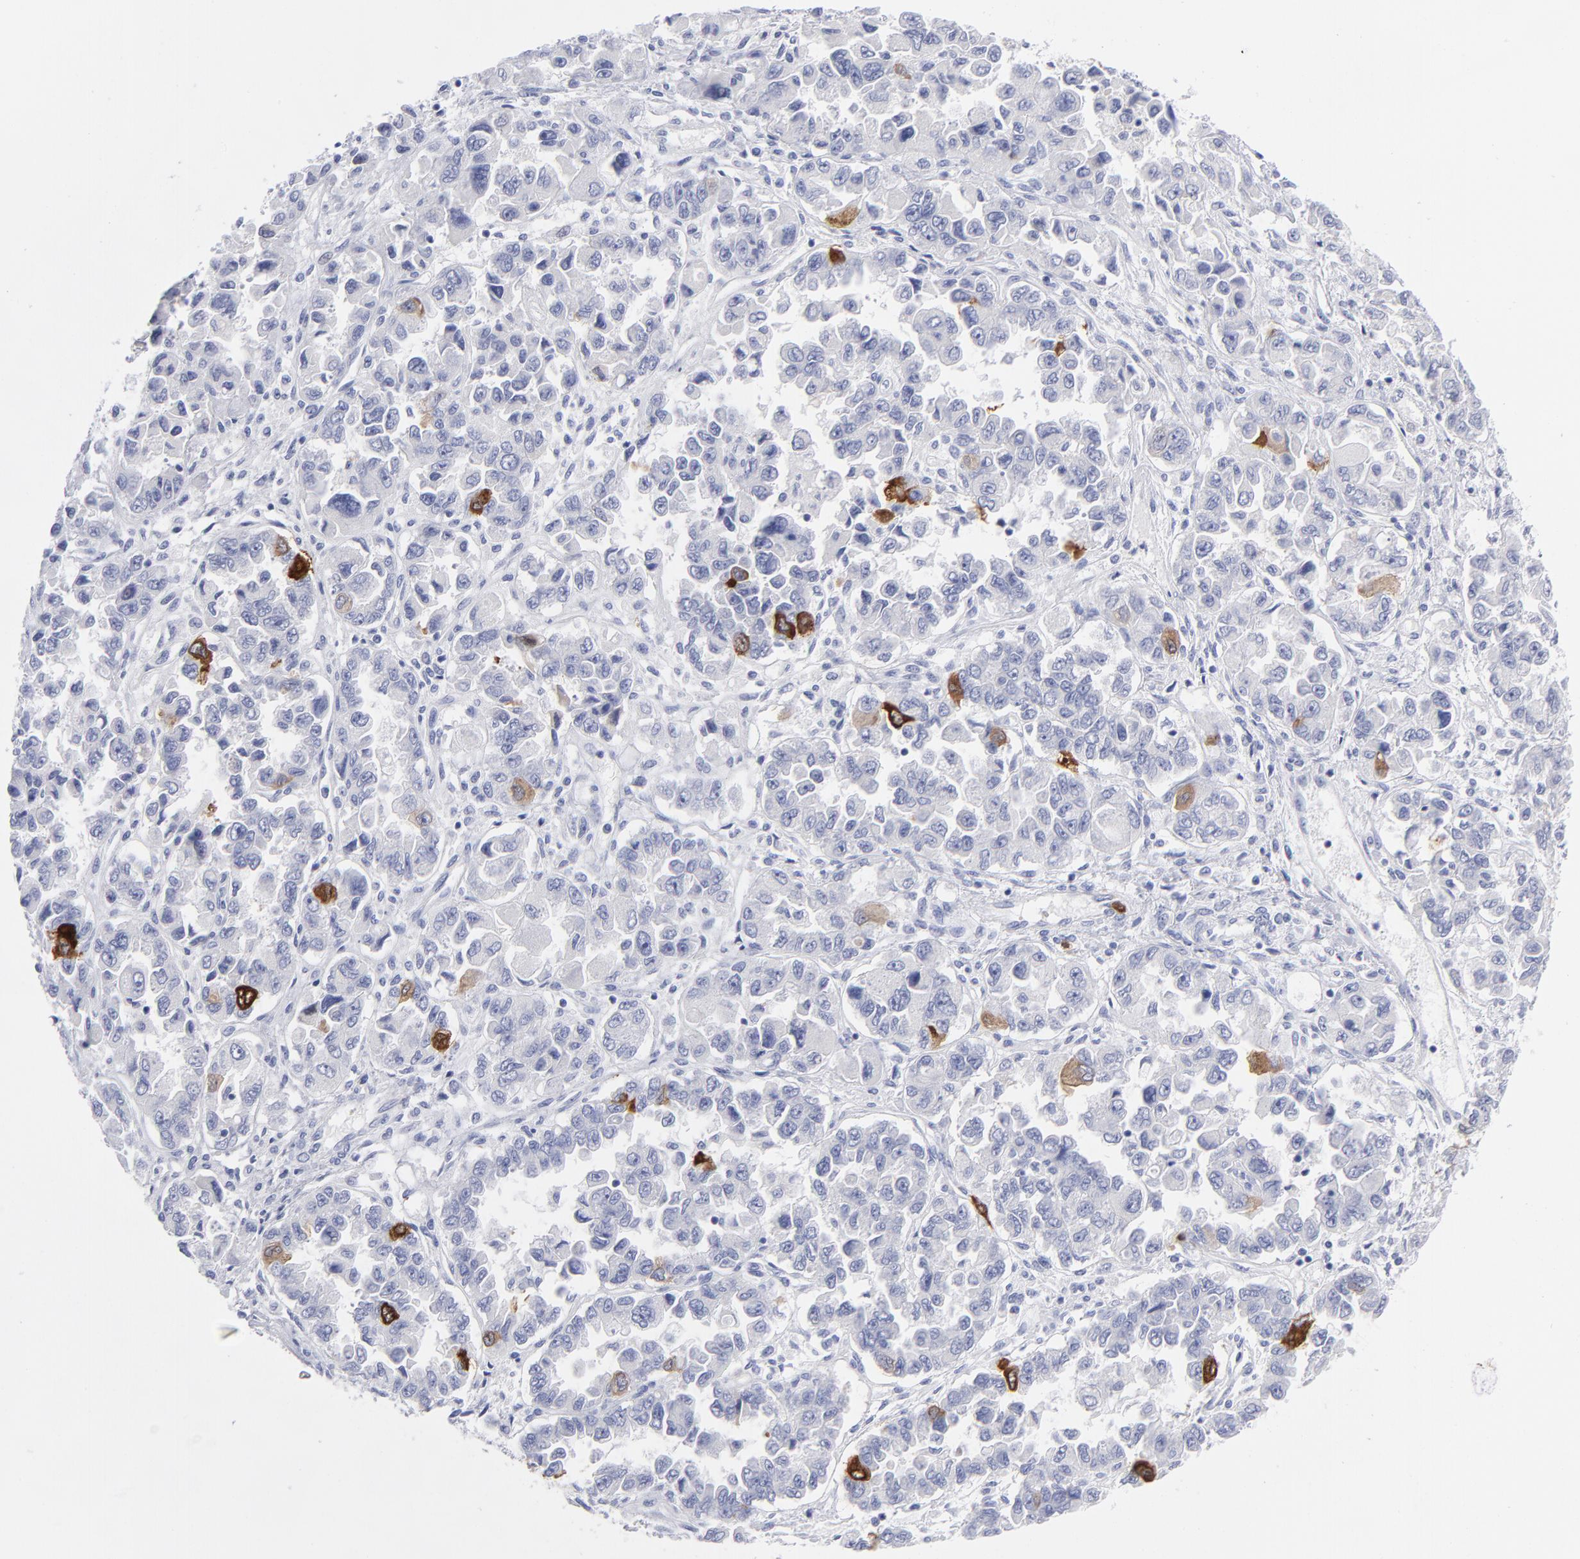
{"staining": {"intensity": "strong", "quantity": "<25%", "location": "cytoplasmic/membranous"}, "tissue": "ovarian cancer", "cell_type": "Tumor cells", "image_type": "cancer", "snomed": [{"axis": "morphology", "description": "Cystadenocarcinoma, serous, NOS"}, {"axis": "topography", "description": "Ovary"}], "caption": "A medium amount of strong cytoplasmic/membranous expression is present in about <25% of tumor cells in ovarian serous cystadenocarcinoma tissue. (Brightfield microscopy of DAB IHC at high magnification).", "gene": "CCNB1", "patient": {"sex": "female", "age": 84}}